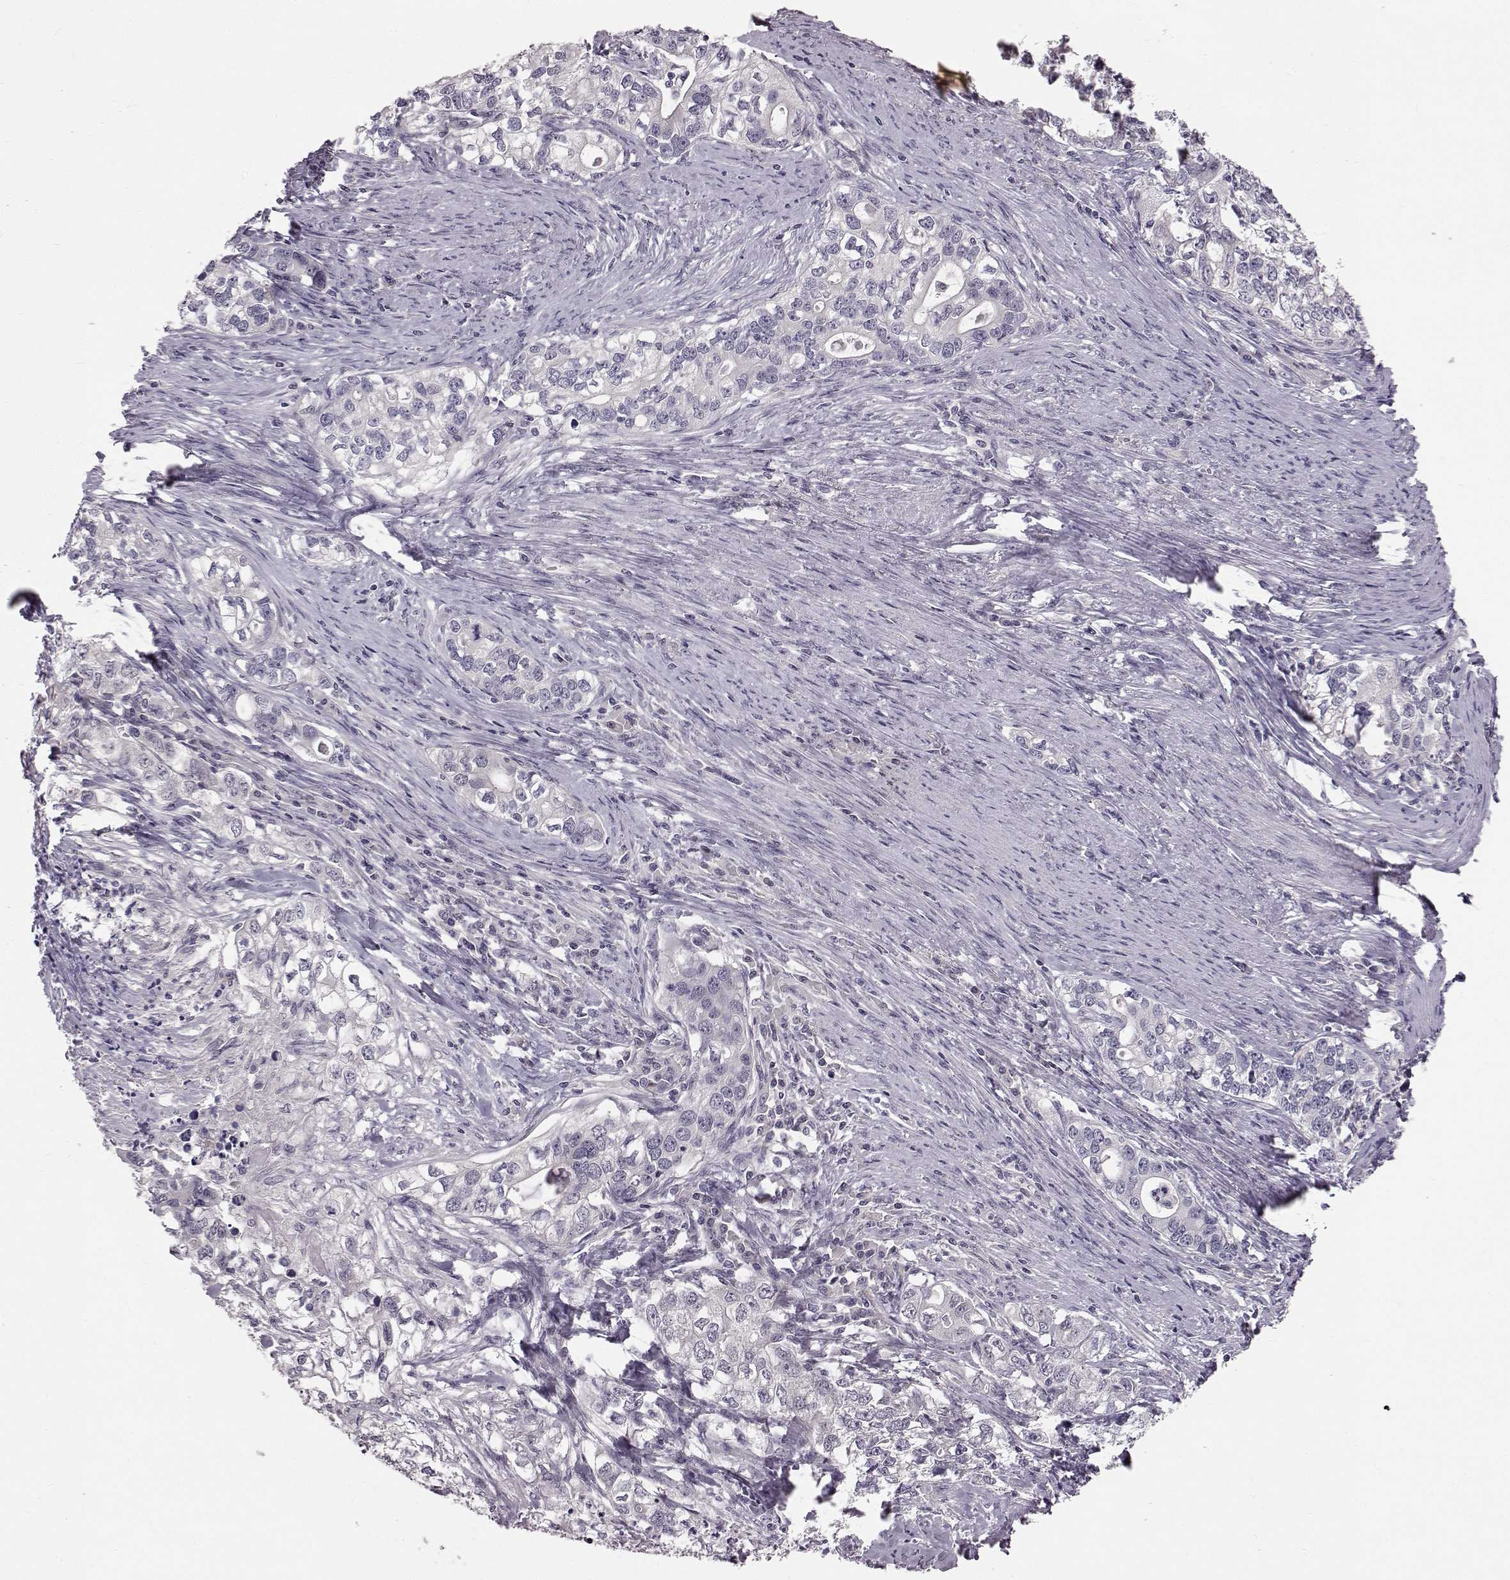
{"staining": {"intensity": "negative", "quantity": "none", "location": "none"}, "tissue": "stomach cancer", "cell_type": "Tumor cells", "image_type": "cancer", "snomed": [{"axis": "morphology", "description": "Adenocarcinoma, NOS"}, {"axis": "topography", "description": "Stomach, lower"}], "caption": "Immunohistochemical staining of human stomach cancer (adenocarcinoma) shows no significant positivity in tumor cells.", "gene": "C10orf62", "patient": {"sex": "female", "age": 72}}